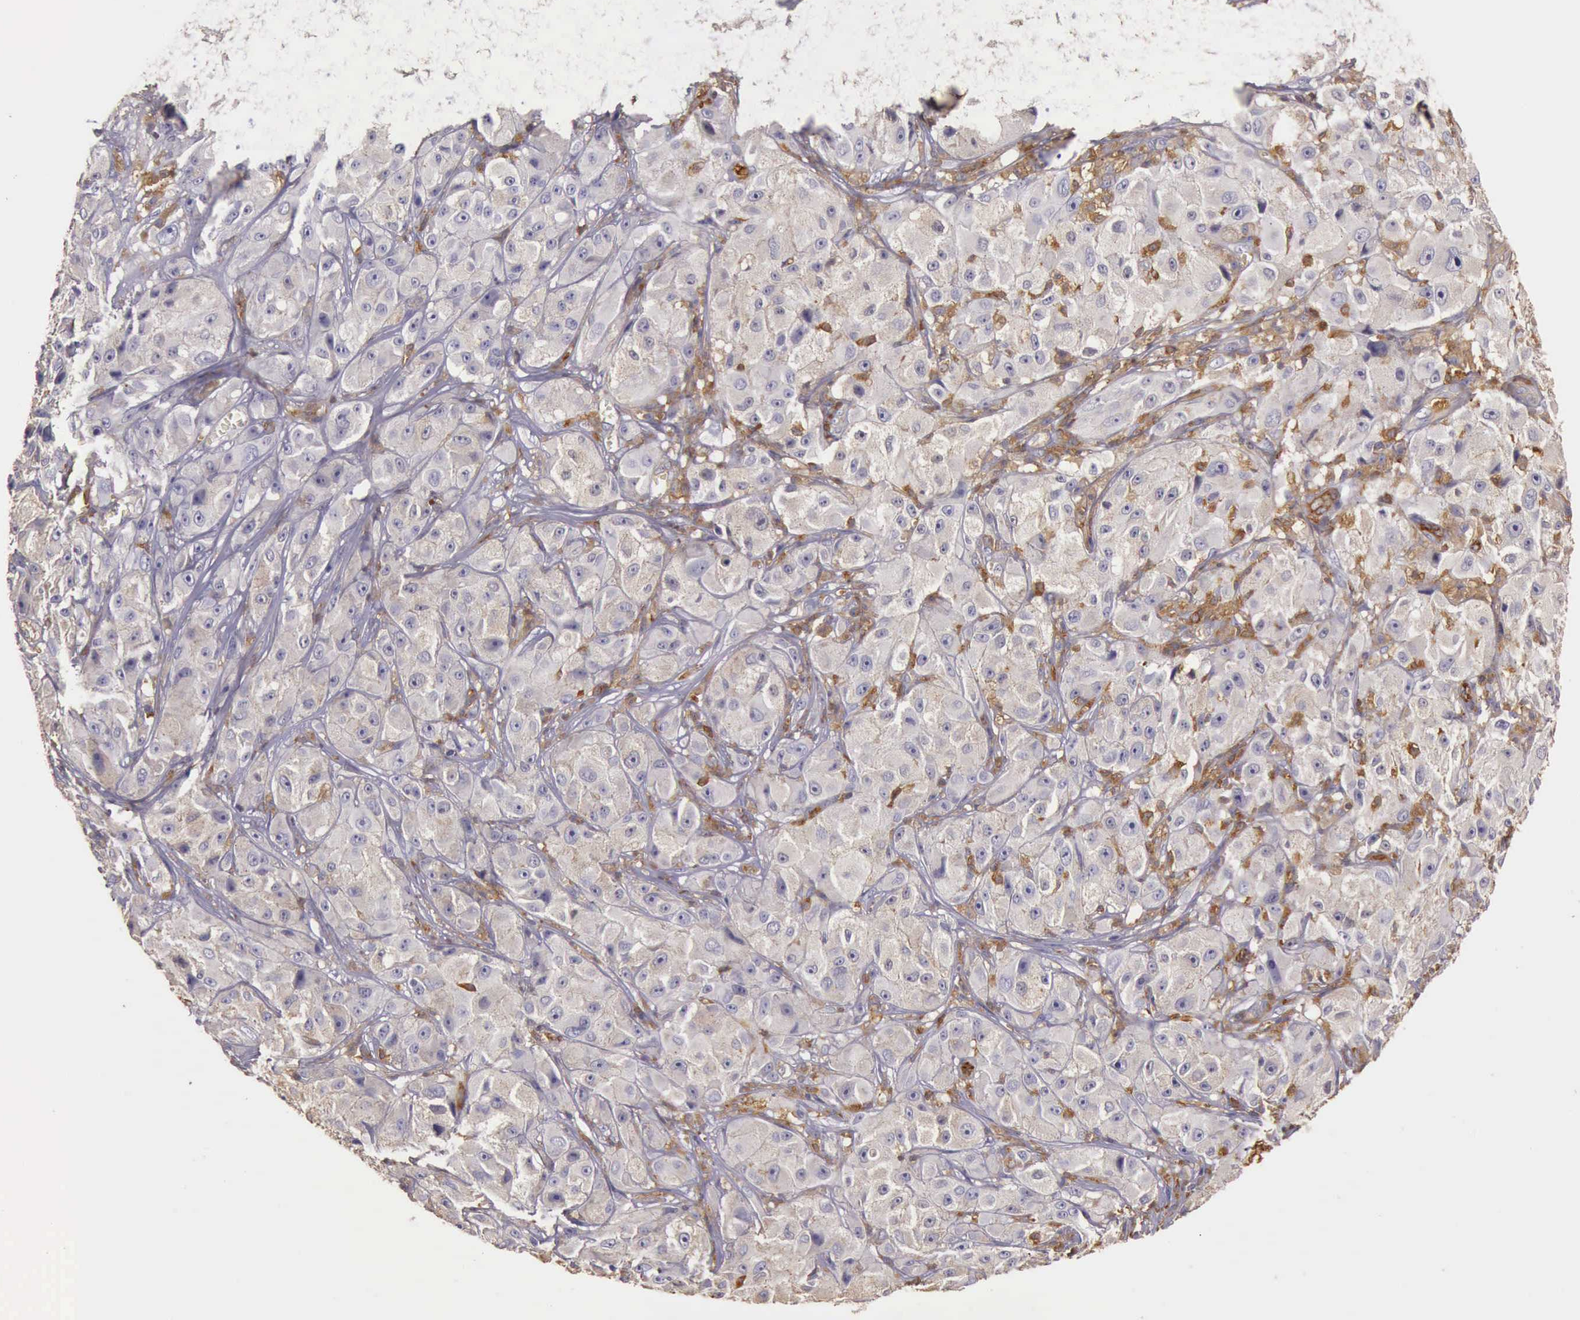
{"staining": {"intensity": "weak", "quantity": "<25%", "location": "cytoplasmic/membranous"}, "tissue": "melanoma", "cell_type": "Tumor cells", "image_type": "cancer", "snomed": [{"axis": "morphology", "description": "Malignant melanoma, NOS"}, {"axis": "topography", "description": "Skin"}], "caption": "Immunohistochemistry of human melanoma shows no staining in tumor cells. (DAB (3,3'-diaminobenzidine) IHC with hematoxylin counter stain).", "gene": "ARHGAP4", "patient": {"sex": "male", "age": 56}}